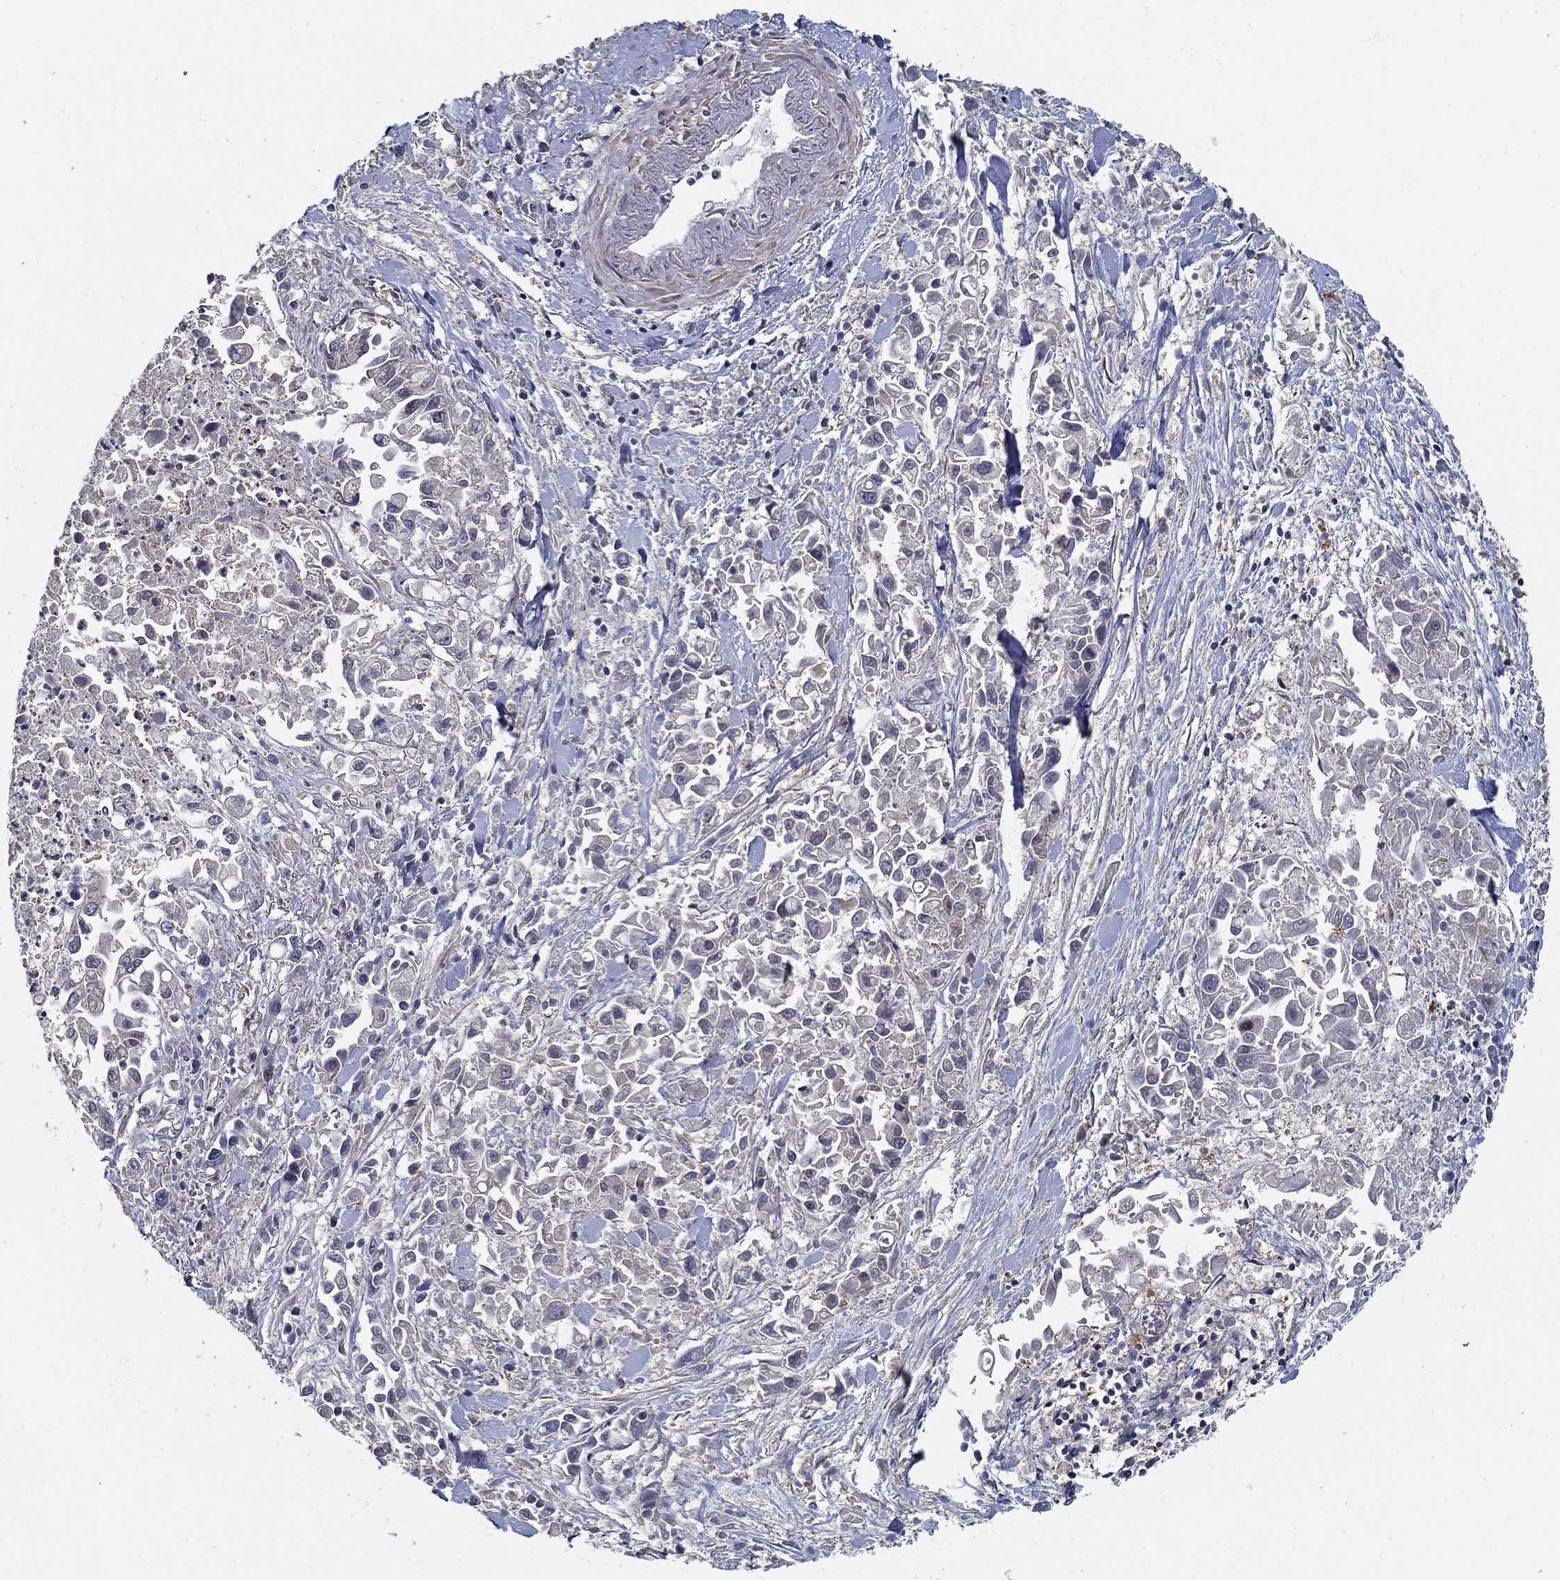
{"staining": {"intensity": "negative", "quantity": "none", "location": "none"}, "tissue": "pancreatic cancer", "cell_type": "Tumor cells", "image_type": "cancer", "snomed": [{"axis": "morphology", "description": "Adenocarcinoma, NOS"}, {"axis": "topography", "description": "Pancreas"}], "caption": "Immunohistochemical staining of human adenocarcinoma (pancreatic) reveals no significant expression in tumor cells.", "gene": "ZNF594", "patient": {"sex": "female", "age": 83}}